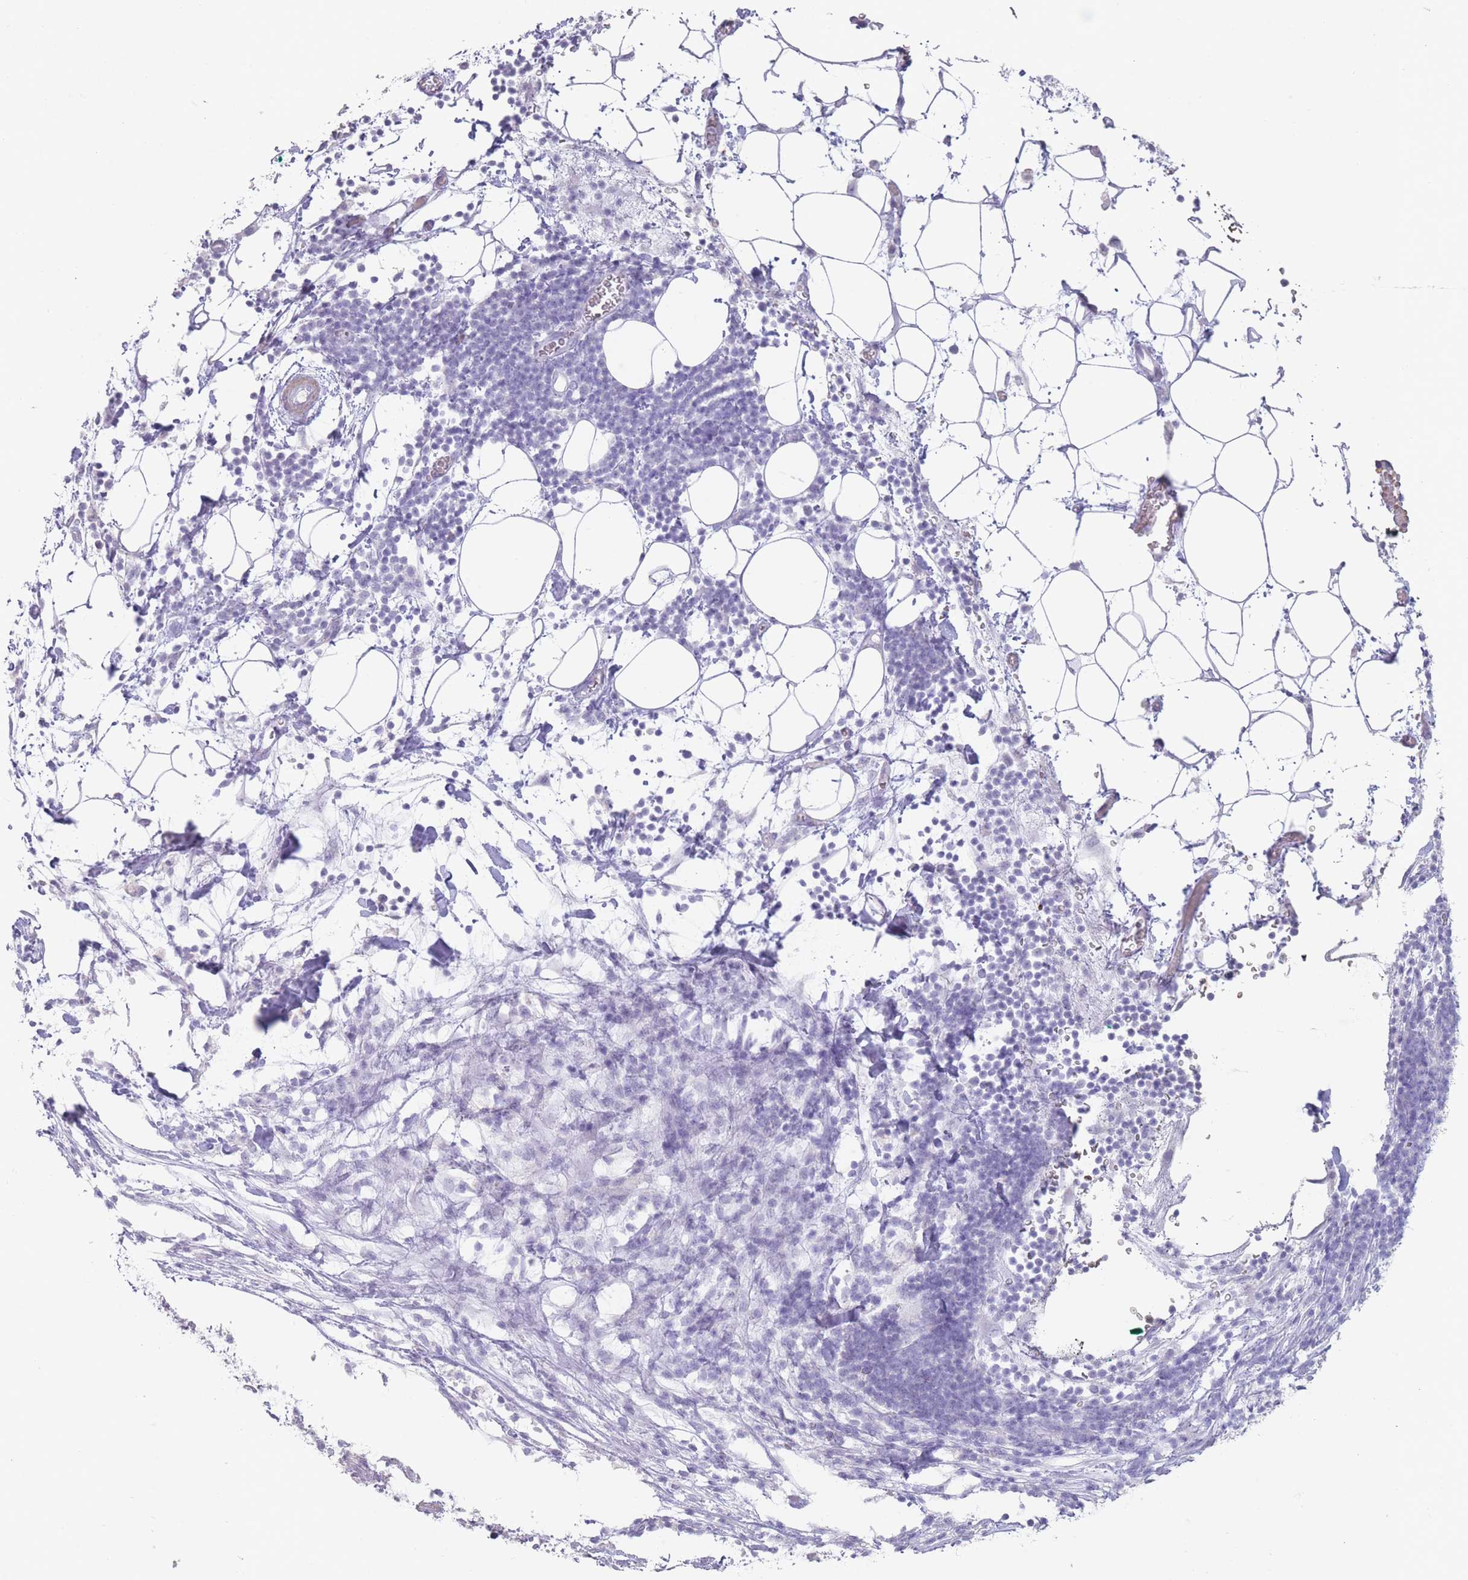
{"staining": {"intensity": "negative", "quantity": "none", "location": "none"}, "tissue": "pancreatic cancer", "cell_type": "Tumor cells", "image_type": "cancer", "snomed": [{"axis": "morphology", "description": "Adenocarcinoma, NOS"}, {"axis": "topography", "description": "Pancreas"}], "caption": "A high-resolution photomicrograph shows IHC staining of pancreatic cancer, which shows no significant staining in tumor cells. Nuclei are stained in blue.", "gene": "RHBG", "patient": {"sex": "male", "age": 61}}